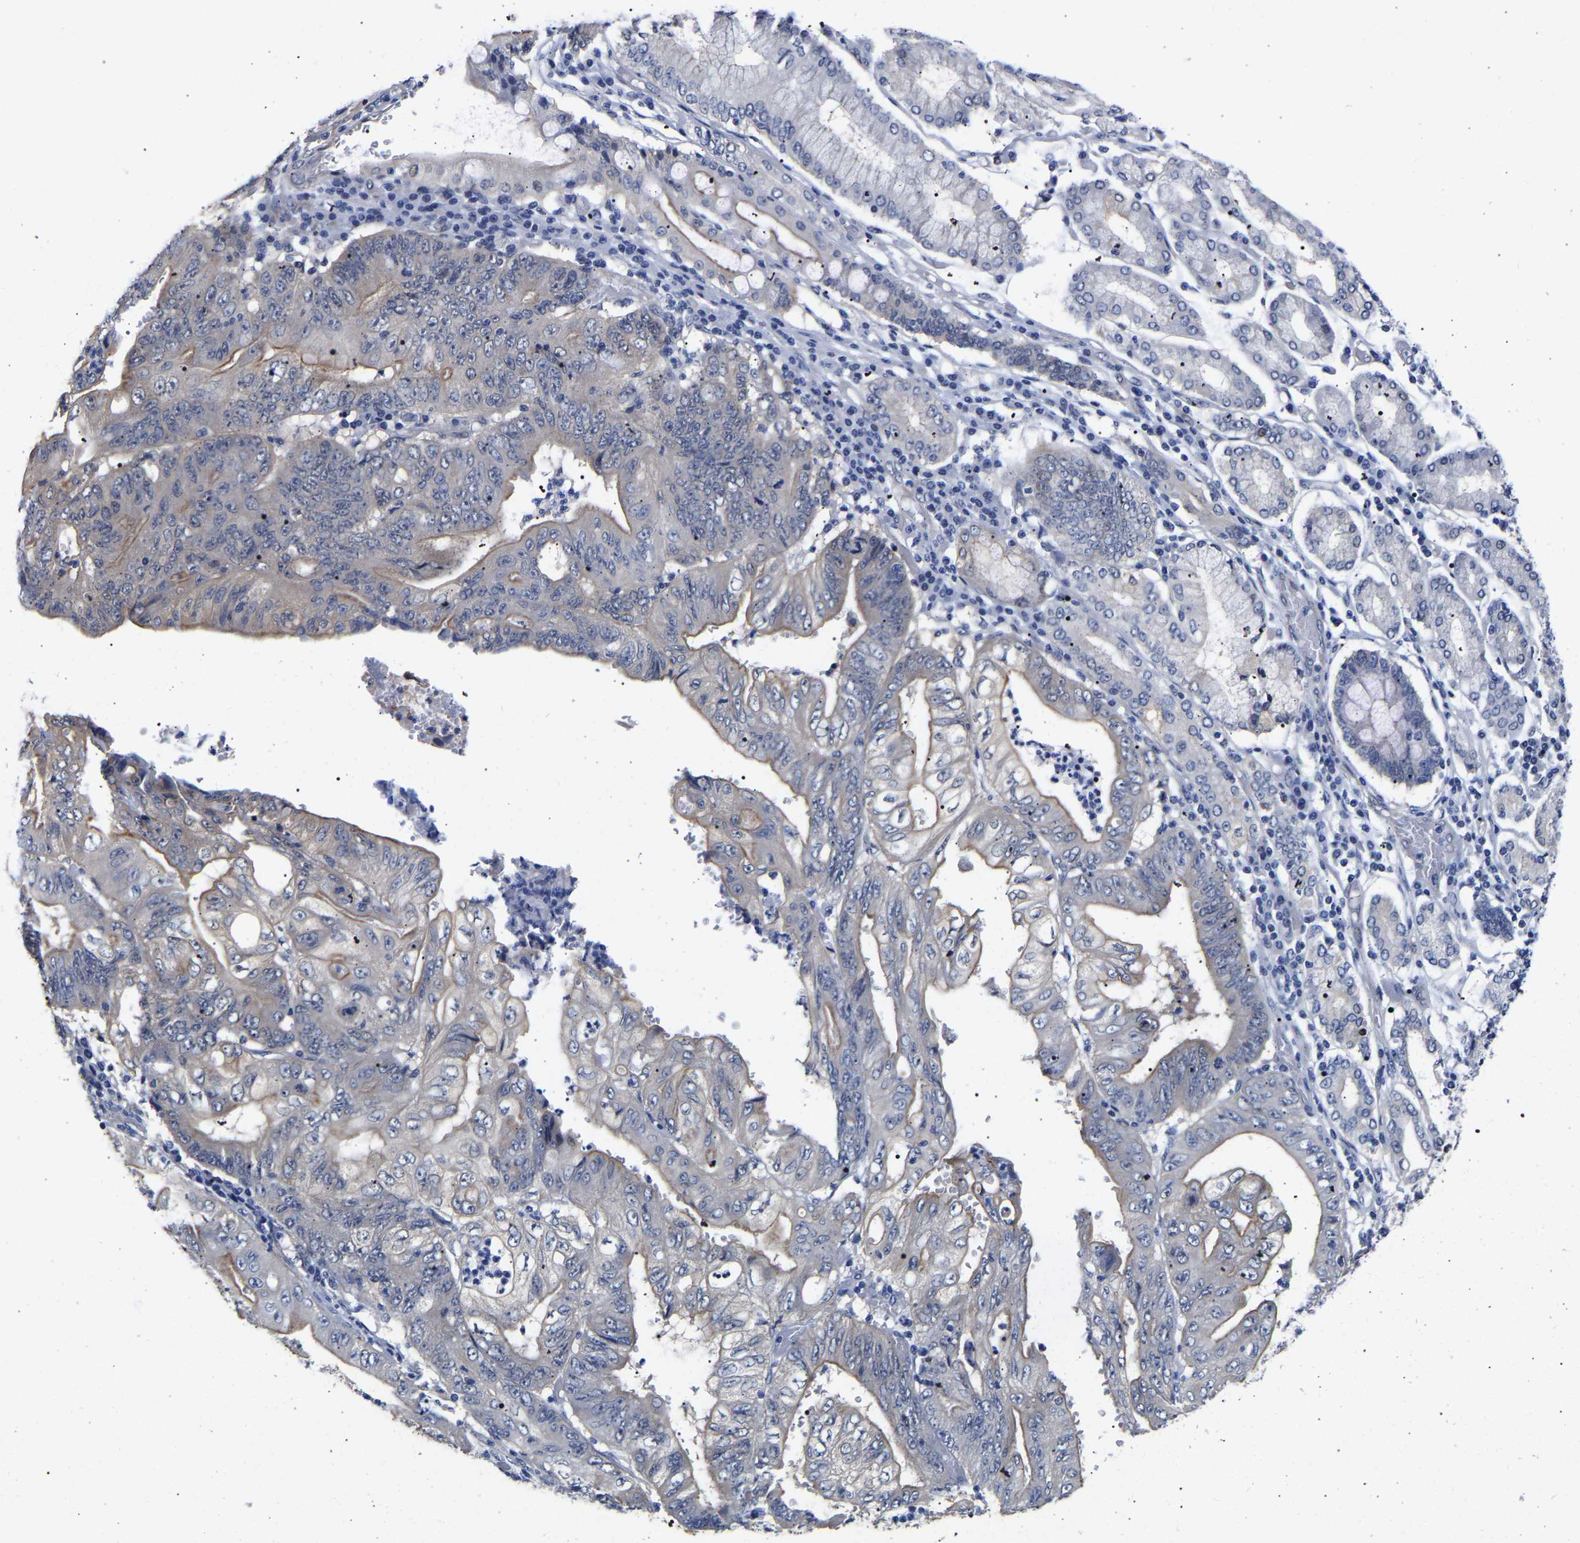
{"staining": {"intensity": "negative", "quantity": "none", "location": "none"}, "tissue": "stomach cancer", "cell_type": "Tumor cells", "image_type": "cancer", "snomed": [{"axis": "morphology", "description": "Adenocarcinoma, NOS"}, {"axis": "topography", "description": "Stomach"}], "caption": "DAB (3,3'-diaminobenzidine) immunohistochemical staining of stomach cancer reveals no significant staining in tumor cells.", "gene": "CCDC6", "patient": {"sex": "female", "age": 73}}